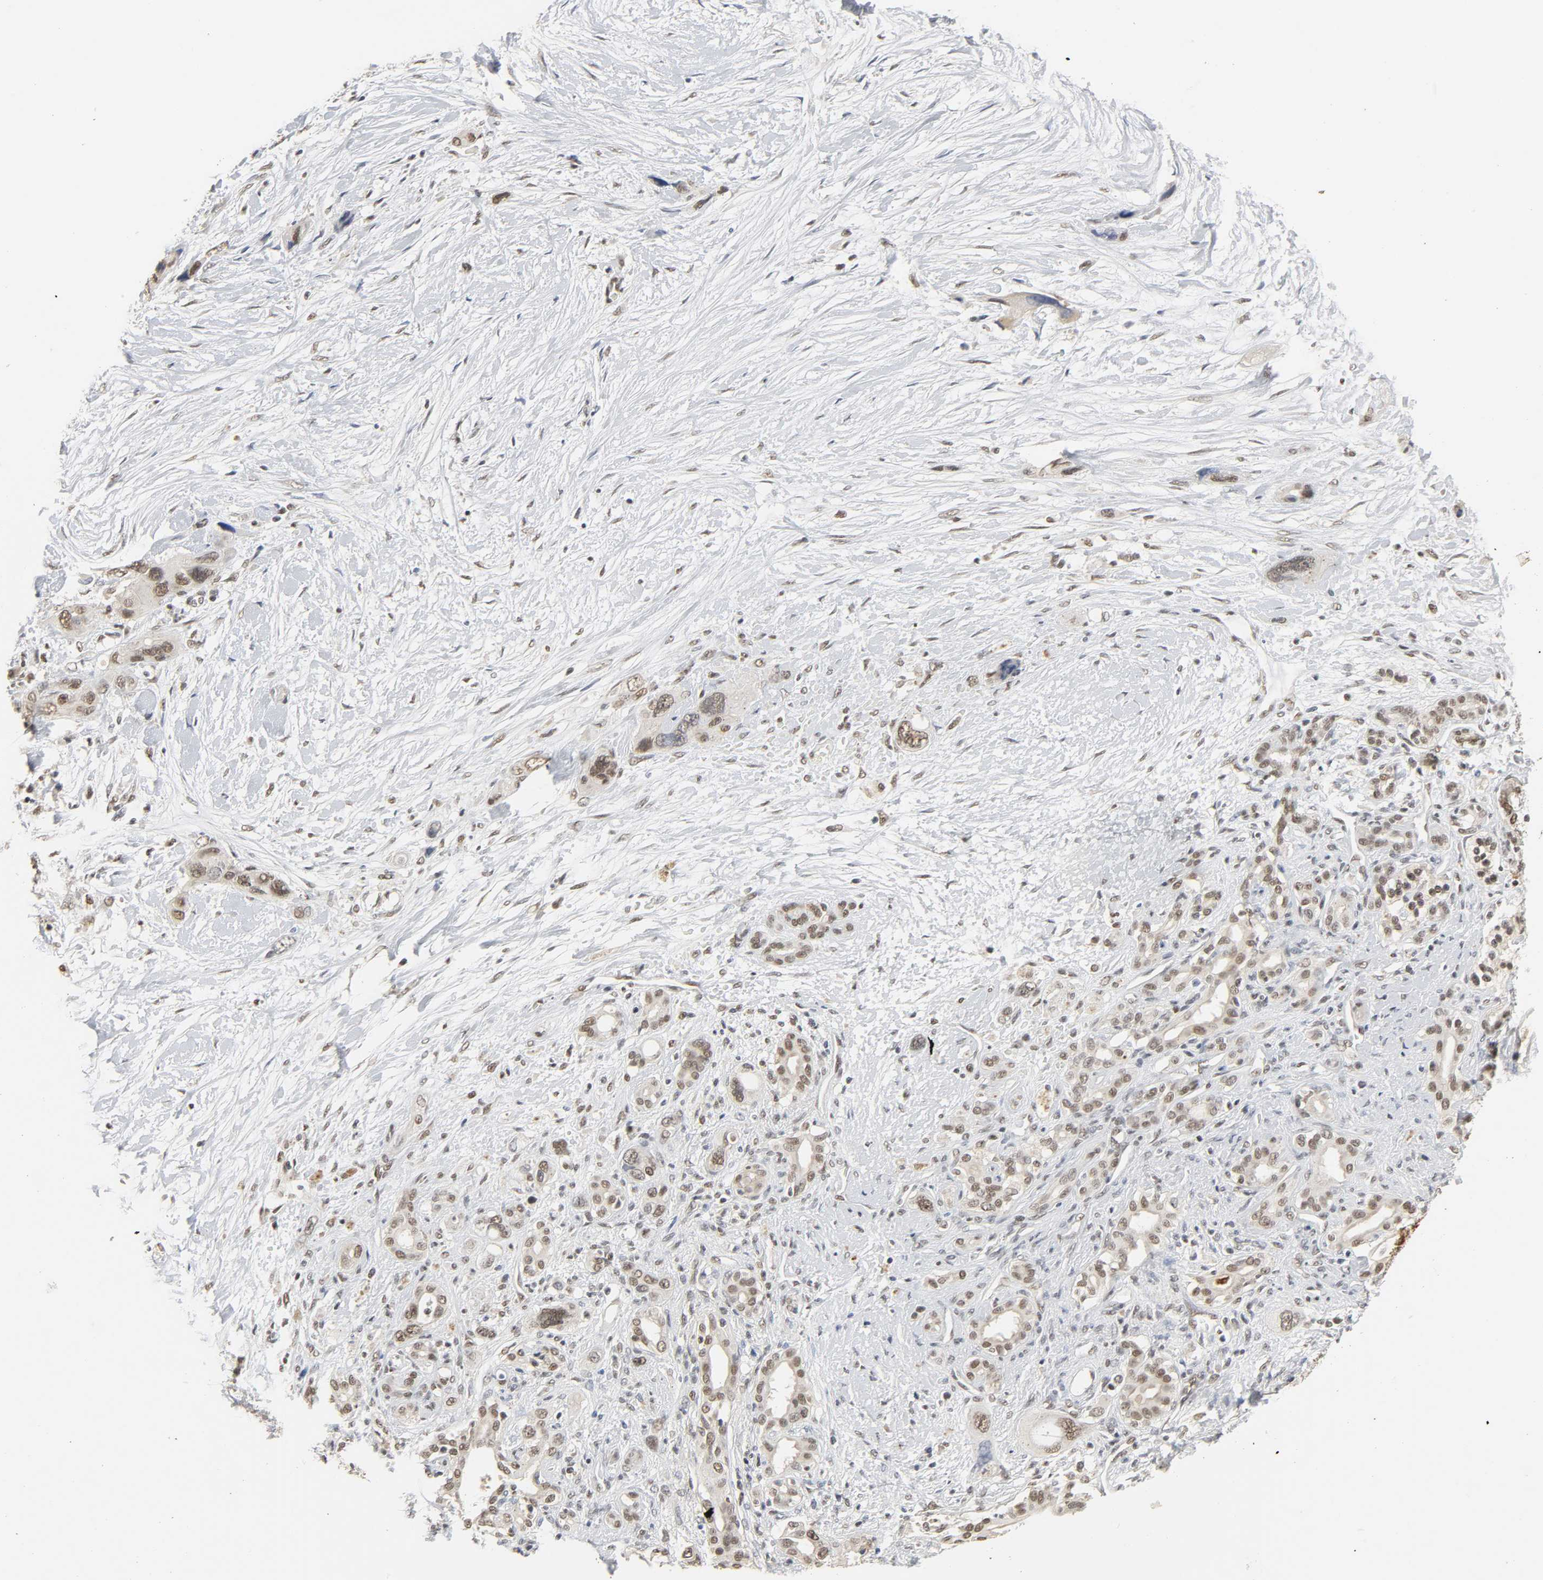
{"staining": {"intensity": "moderate", "quantity": ">75%", "location": "nuclear"}, "tissue": "pancreatic cancer", "cell_type": "Tumor cells", "image_type": "cancer", "snomed": [{"axis": "morphology", "description": "Adenocarcinoma, NOS"}, {"axis": "topography", "description": "Pancreas"}], "caption": "A brown stain shows moderate nuclear staining of a protein in human pancreatic adenocarcinoma tumor cells.", "gene": "NCOA6", "patient": {"sex": "male", "age": 46}}